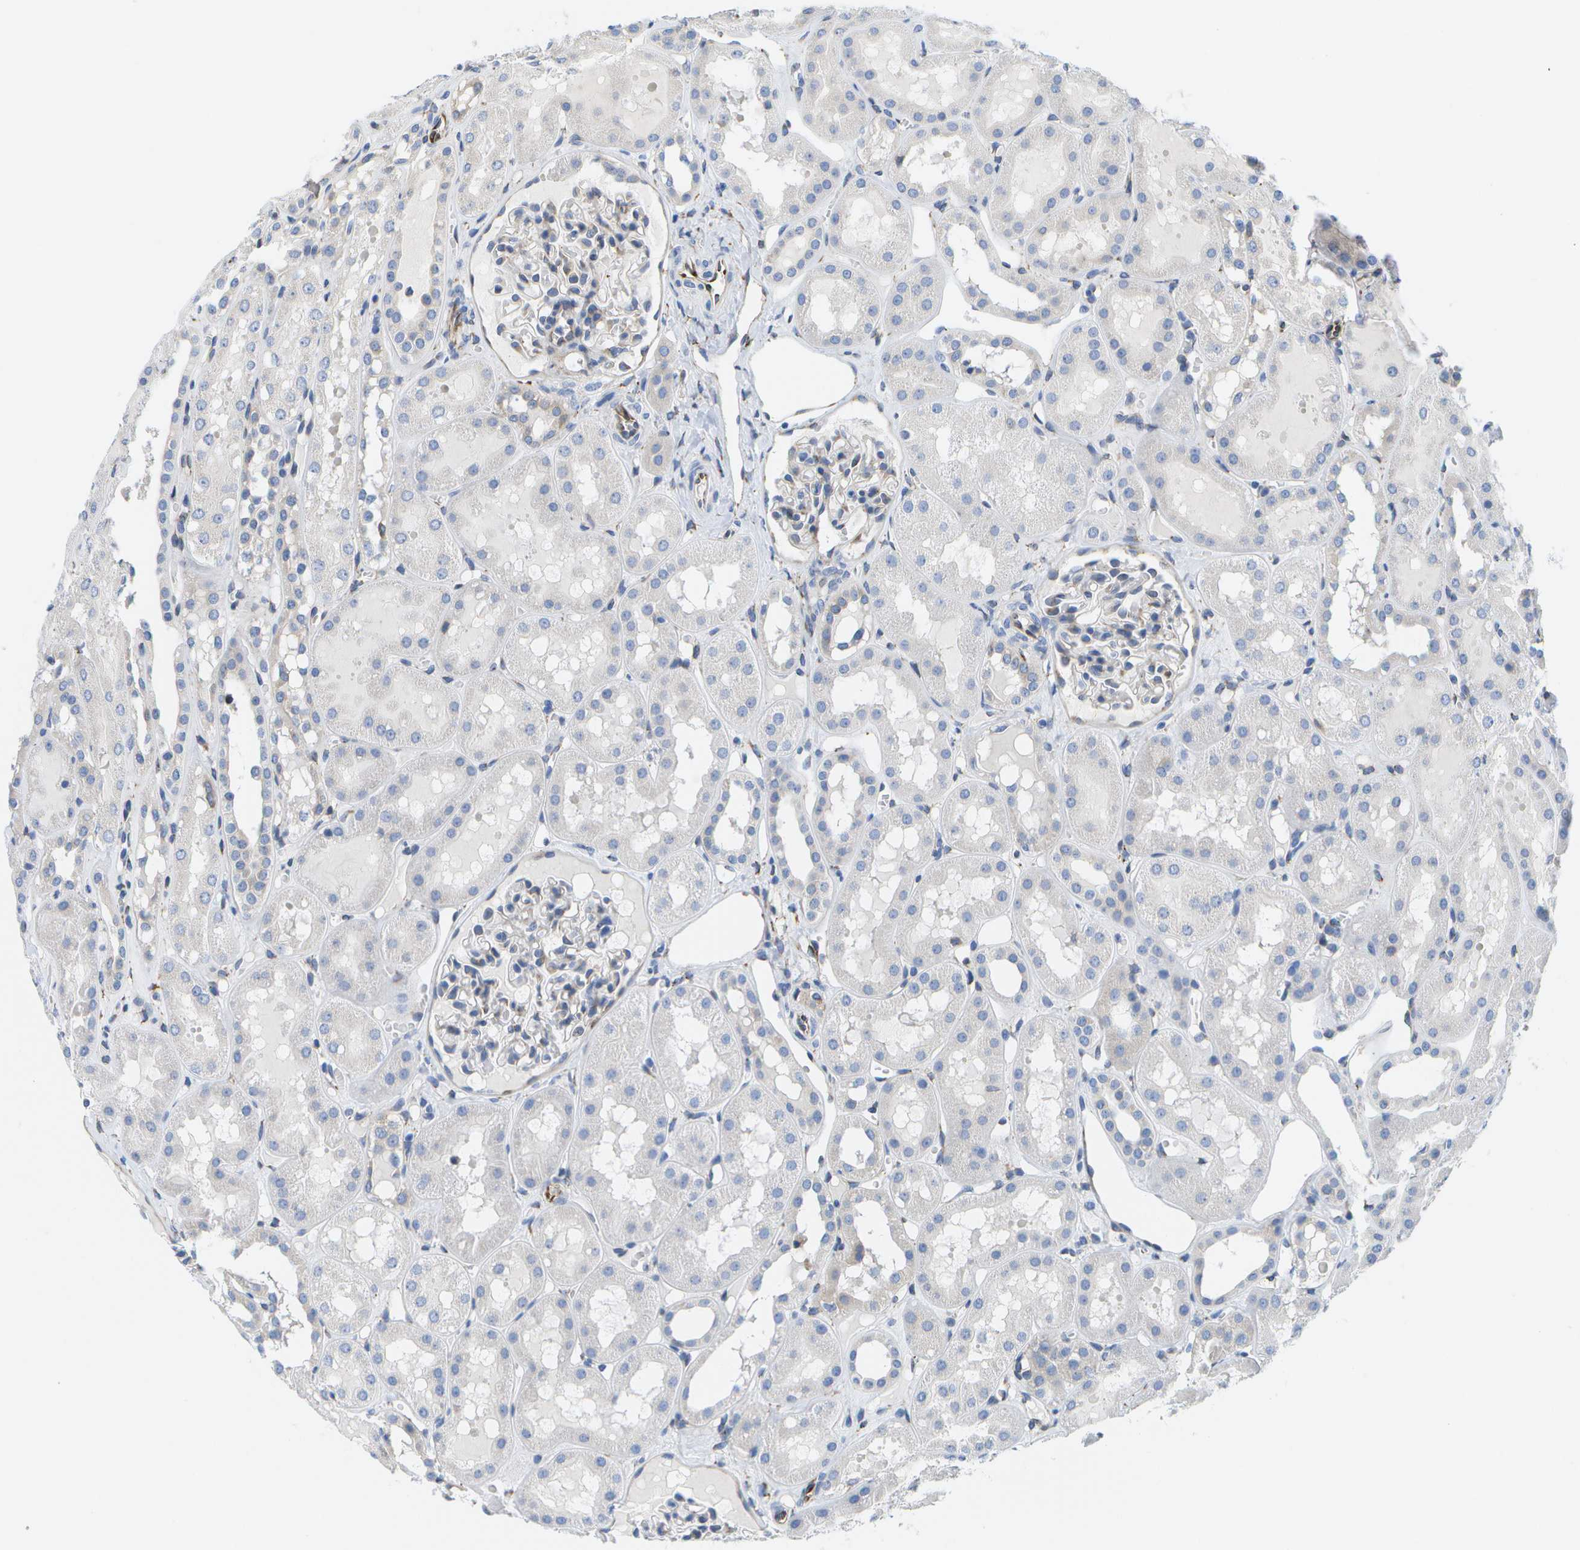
{"staining": {"intensity": "moderate", "quantity": "<25%", "location": "cytoplasmic/membranous"}, "tissue": "kidney", "cell_type": "Cells in glomeruli", "image_type": "normal", "snomed": [{"axis": "morphology", "description": "Normal tissue, NOS"}, {"axis": "topography", "description": "Kidney"}, {"axis": "topography", "description": "Urinary bladder"}], "caption": "A low amount of moderate cytoplasmic/membranous staining is present in approximately <25% of cells in glomeruli in unremarkable kidney.", "gene": "ZDHHC17", "patient": {"sex": "male", "age": 16}}